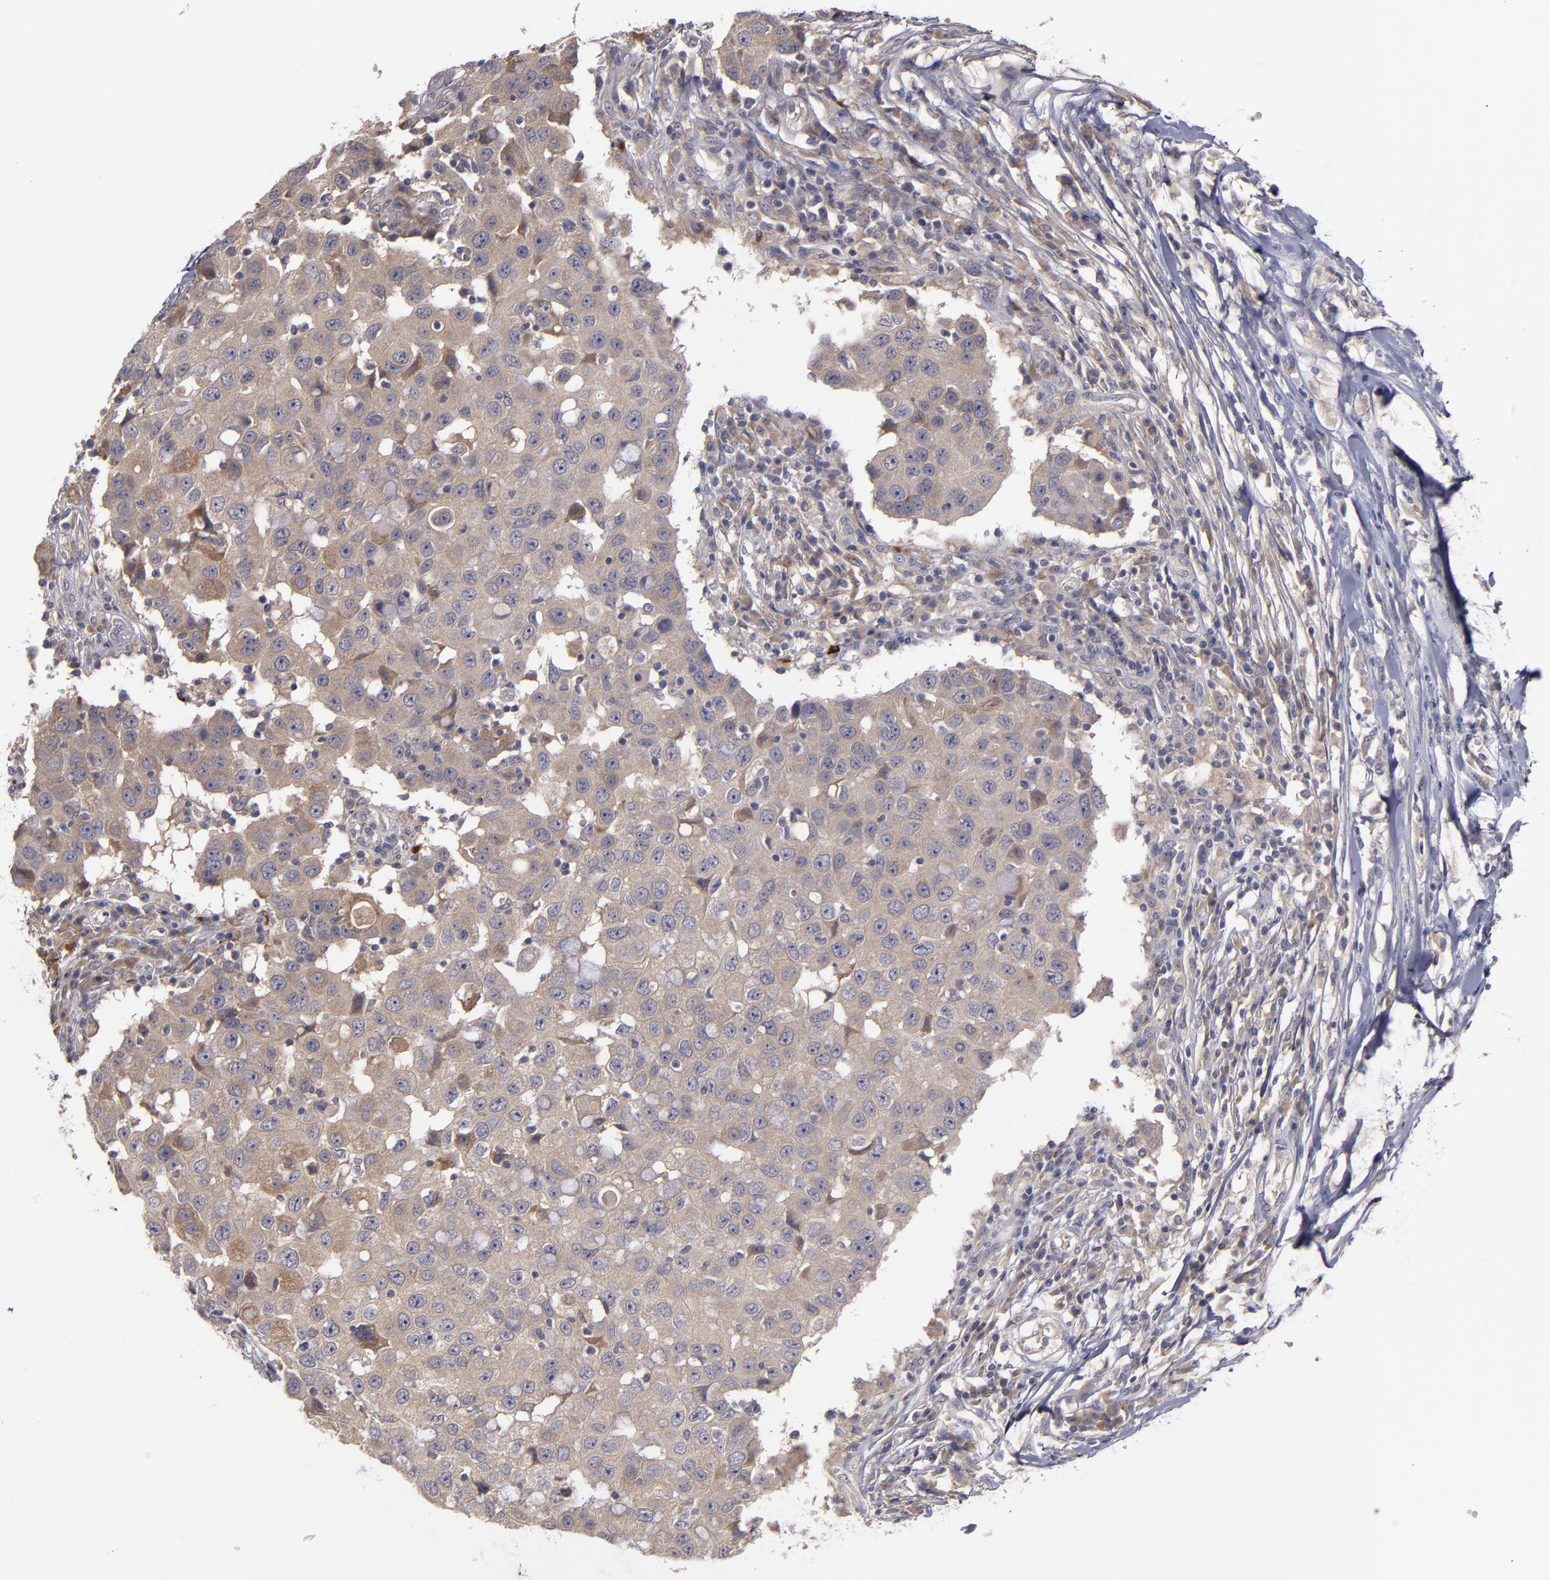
{"staining": {"intensity": "weak", "quantity": ">75%", "location": "cytoplasmic/membranous"}, "tissue": "breast cancer", "cell_type": "Tumor cells", "image_type": "cancer", "snomed": [{"axis": "morphology", "description": "Duct carcinoma"}, {"axis": "topography", "description": "Breast"}], "caption": "A photomicrograph showing weak cytoplasmic/membranous staining in approximately >75% of tumor cells in breast cancer, as visualized by brown immunohistochemical staining.", "gene": "MMP11", "patient": {"sex": "female", "age": 27}}